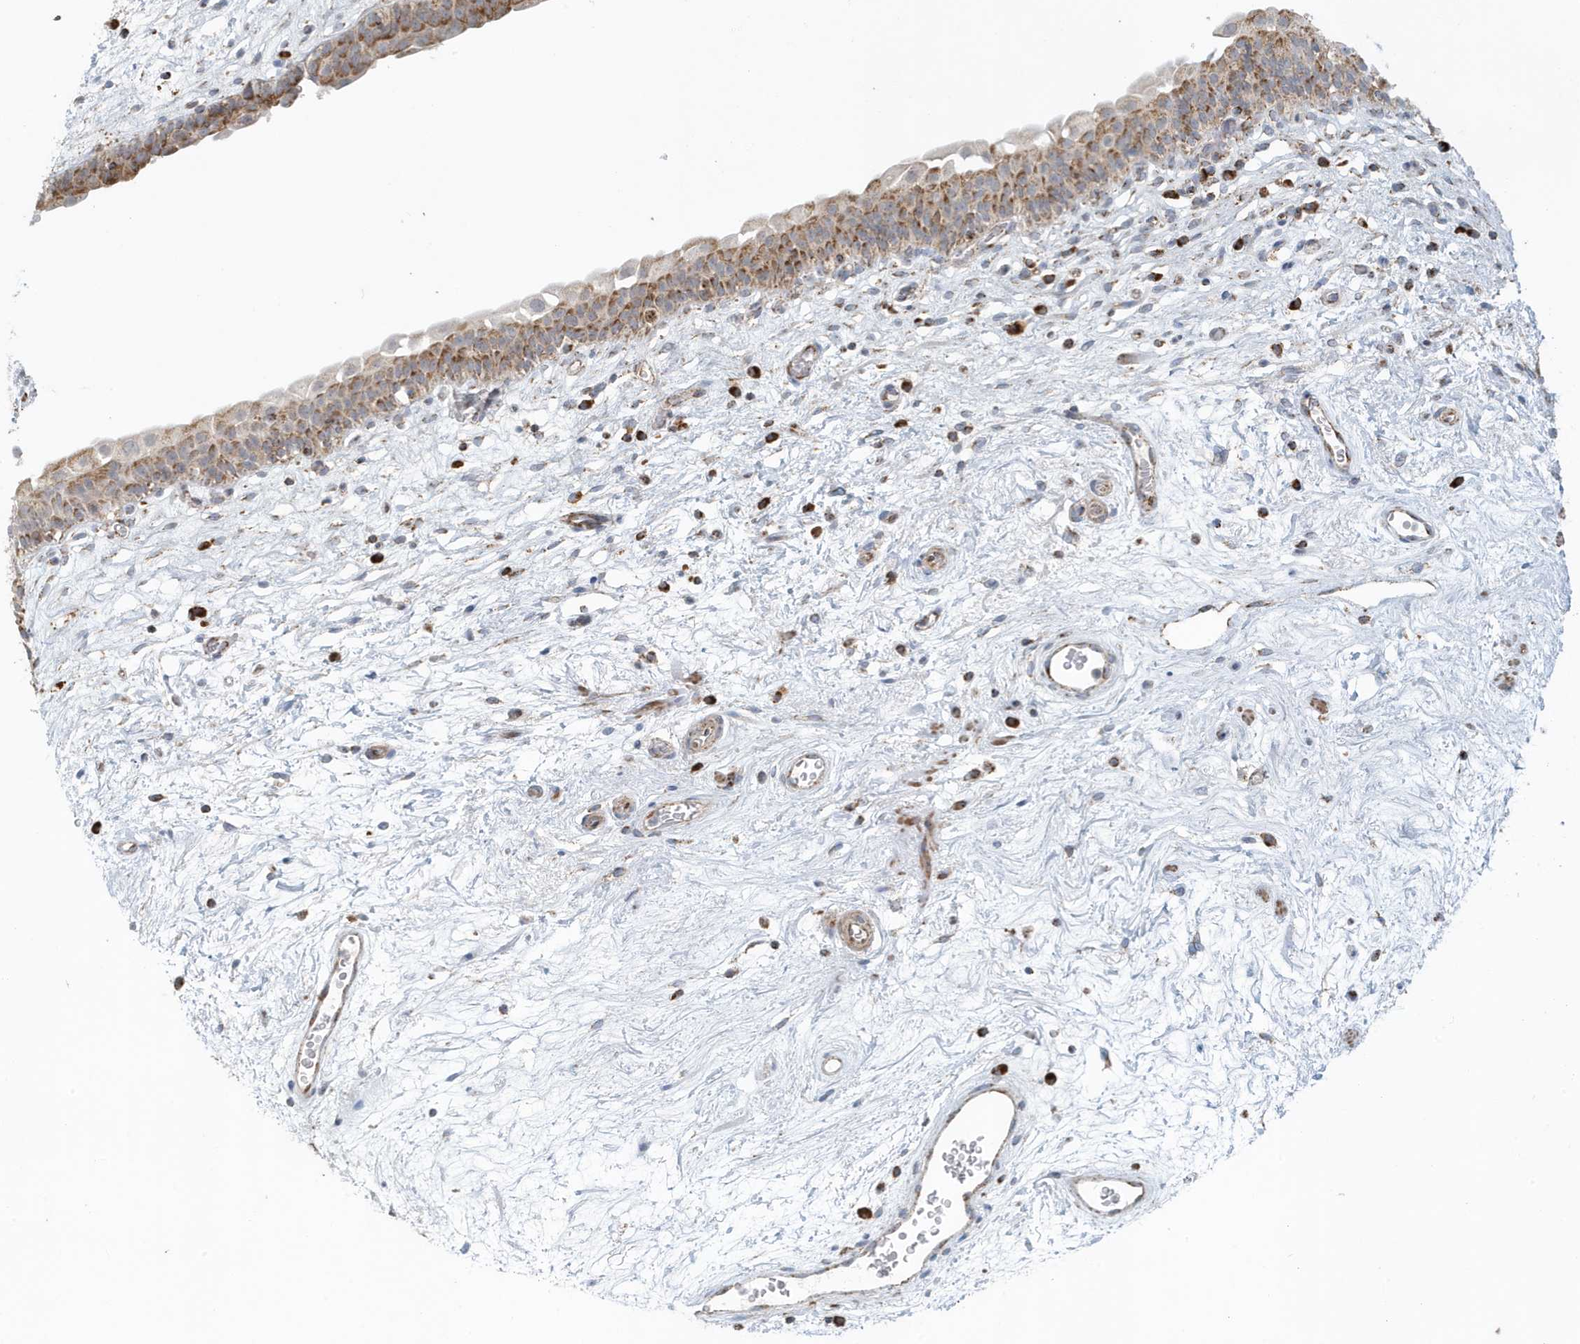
{"staining": {"intensity": "moderate", "quantity": ">75%", "location": "cytoplasmic/membranous"}, "tissue": "urinary bladder", "cell_type": "Urothelial cells", "image_type": "normal", "snomed": [{"axis": "morphology", "description": "Normal tissue, NOS"}, {"axis": "topography", "description": "Urinary bladder"}], "caption": "The histopathology image displays a brown stain indicating the presence of a protein in the cytoplasmic/membranous of urothelial cells in urinary bladder. The staining is performed using DAB brown chromogen to label protein expression. The nuclei are counter-stained blue using hematoxylin.", "gene": "MAN1A1", "patient": {"sex": "male", "age": 83}}